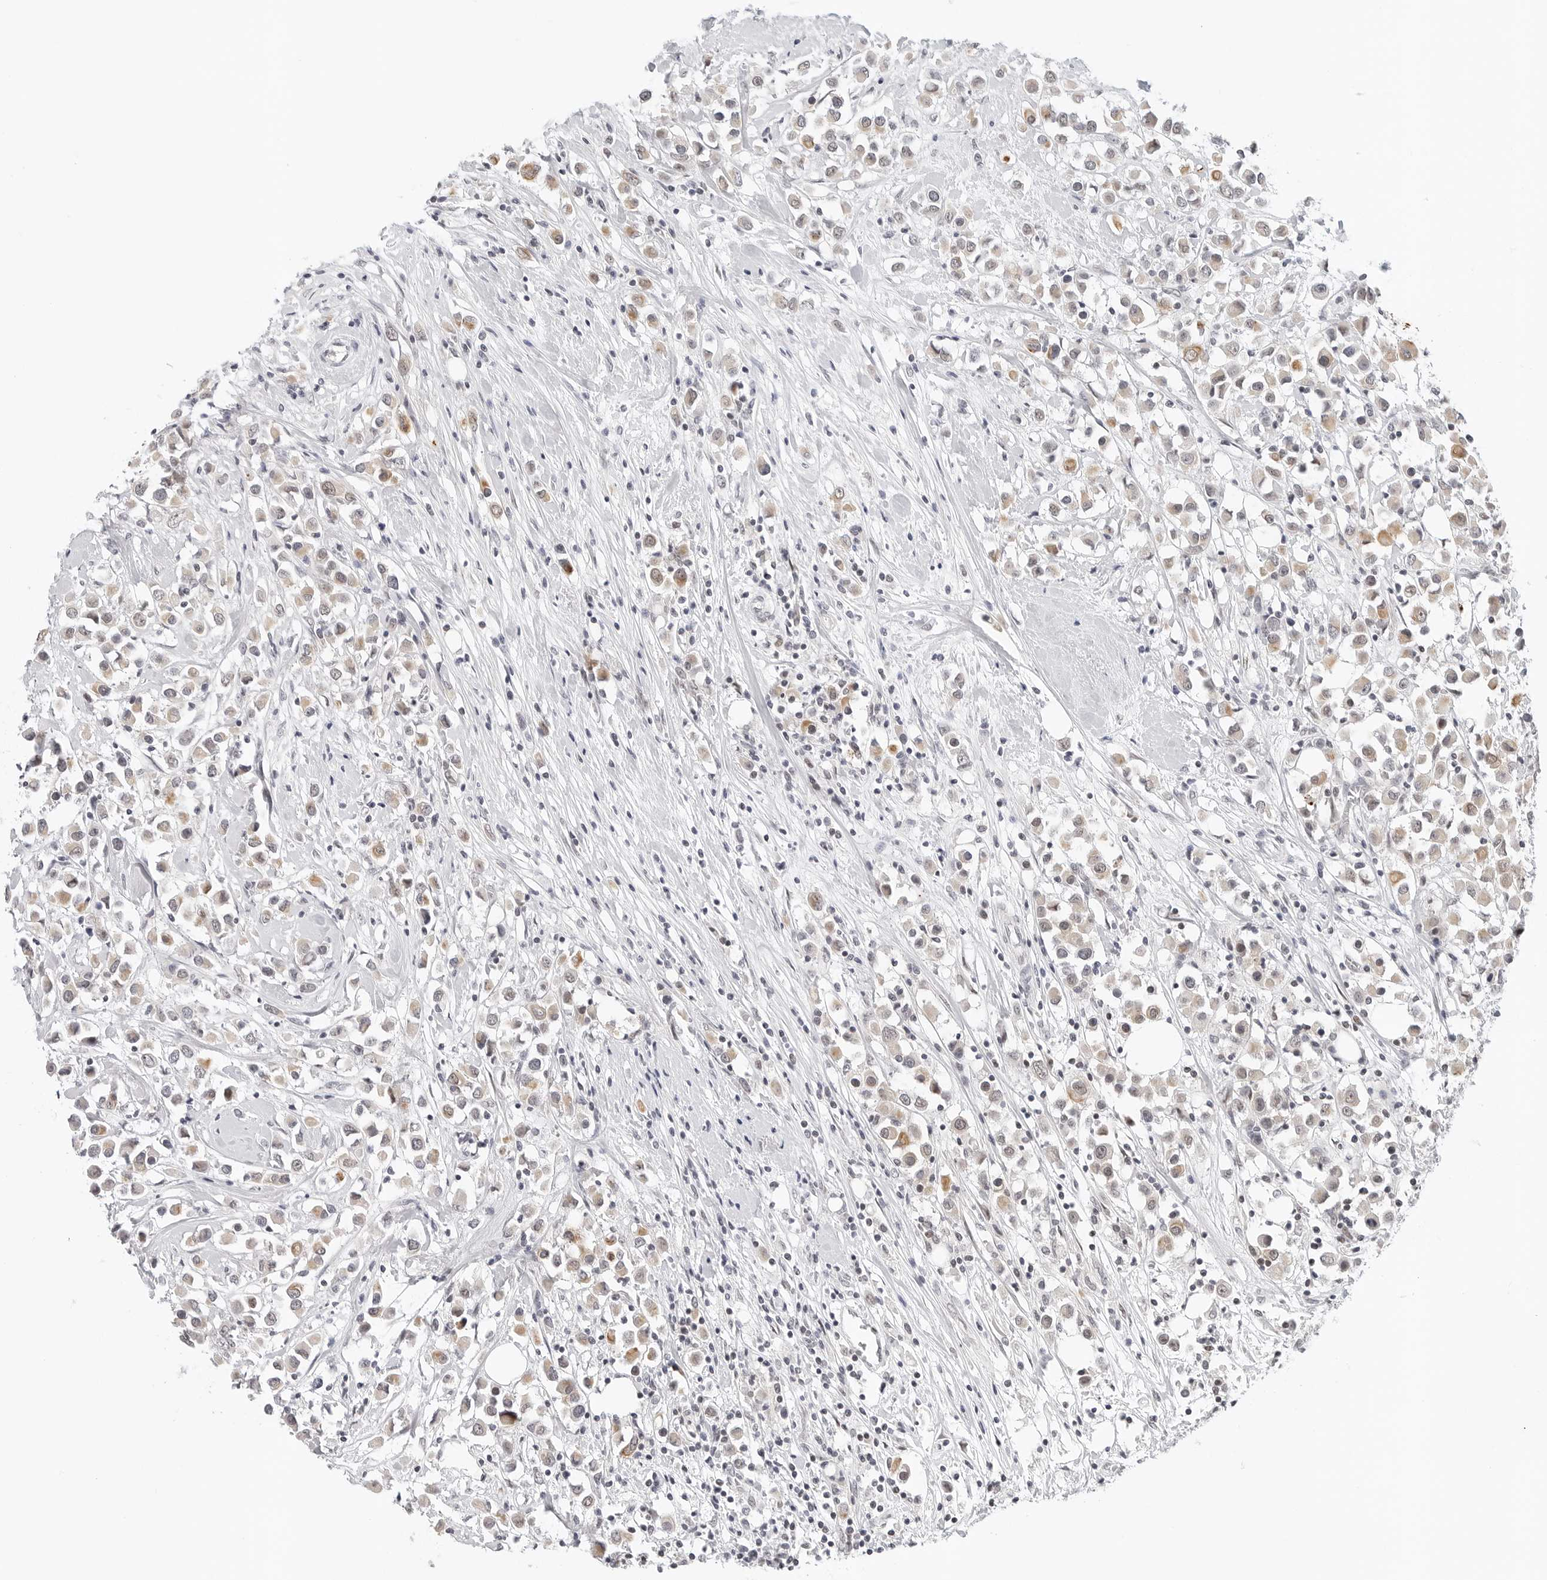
{"staining": {"intensity": "moderate", "quantity": "<25%", "location": "cytoplasmic/membranous"}, "tissue": "breast cancer", "cell_type": "Tumor cells", "image_type": "cancer", "snomed": [{"axis": "morphology", "description": "Duct carcinoma"}, {"axis": "topography", "description": "Breast"}], "caption": "Brown immunohistochemical staining in breast cancer (intraductal carcinoma) demonstrates moderate cytoplasmic/membranous expression in approximately <25% of tumor cells.", "gene": "TSEN2", "patient": {"sex": "female", "age": 61}}